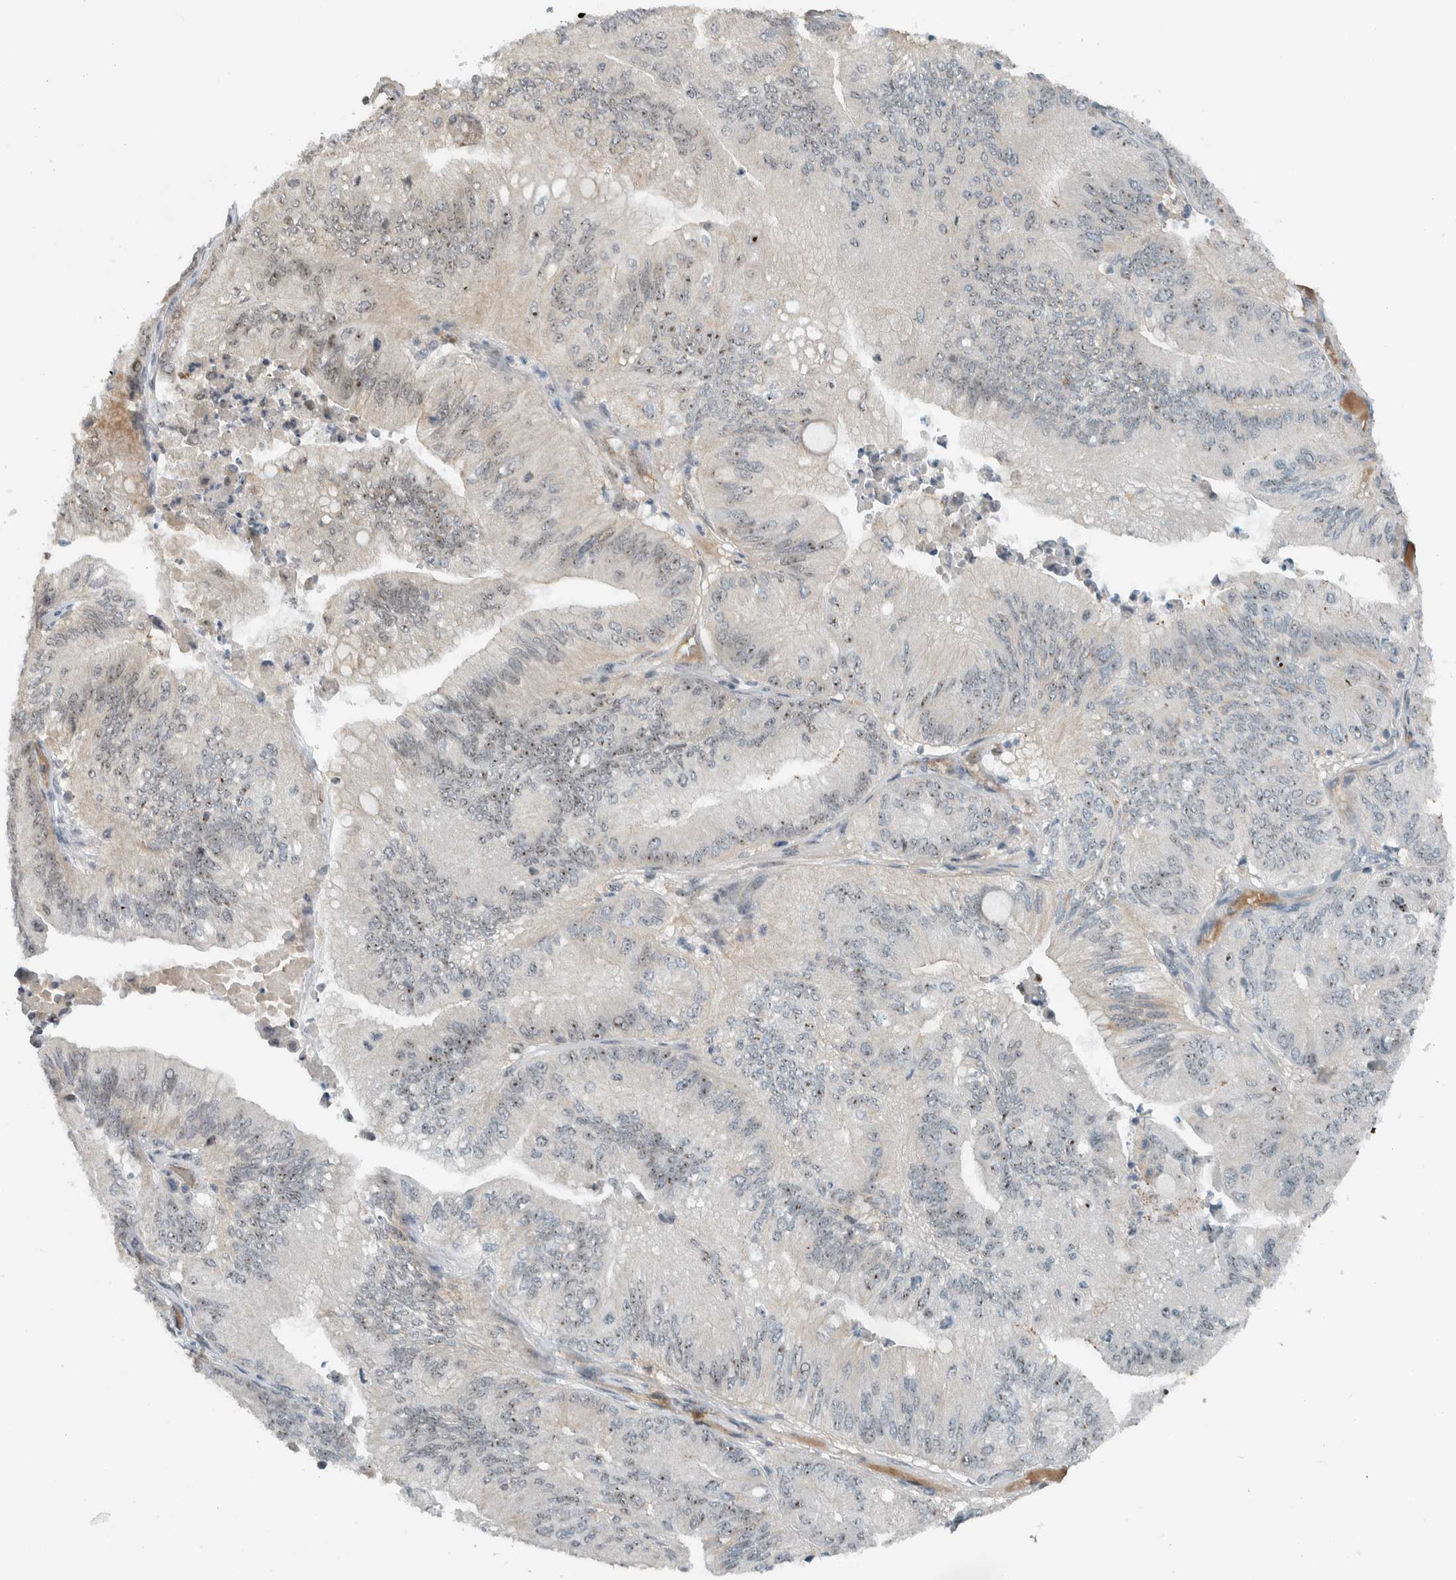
{"staining": {"intensity": "moderate", "quantity": "25%-75%", "location": "nuclear"}, "tissue": "ovarian cancer", "cell_type": "Tumor cells", "image_type": "cancer", "snomed": [{"axis": "morphology", "description": "Cystadenocarcinoma, mucinous, NOS"}, {"axis": "topography", "description": "Ovary"}], "caption": "Ovarian cancer (mucinous cystadenocarcinoma) stained with DAB (3,3'-diaminobenzidine) IHC shows medium levels of moderate nuclear expression in approximately 25%-75% of tumor cells.", "gene": "ZFP91", "patient": {"sex": "female", "age": 61}}